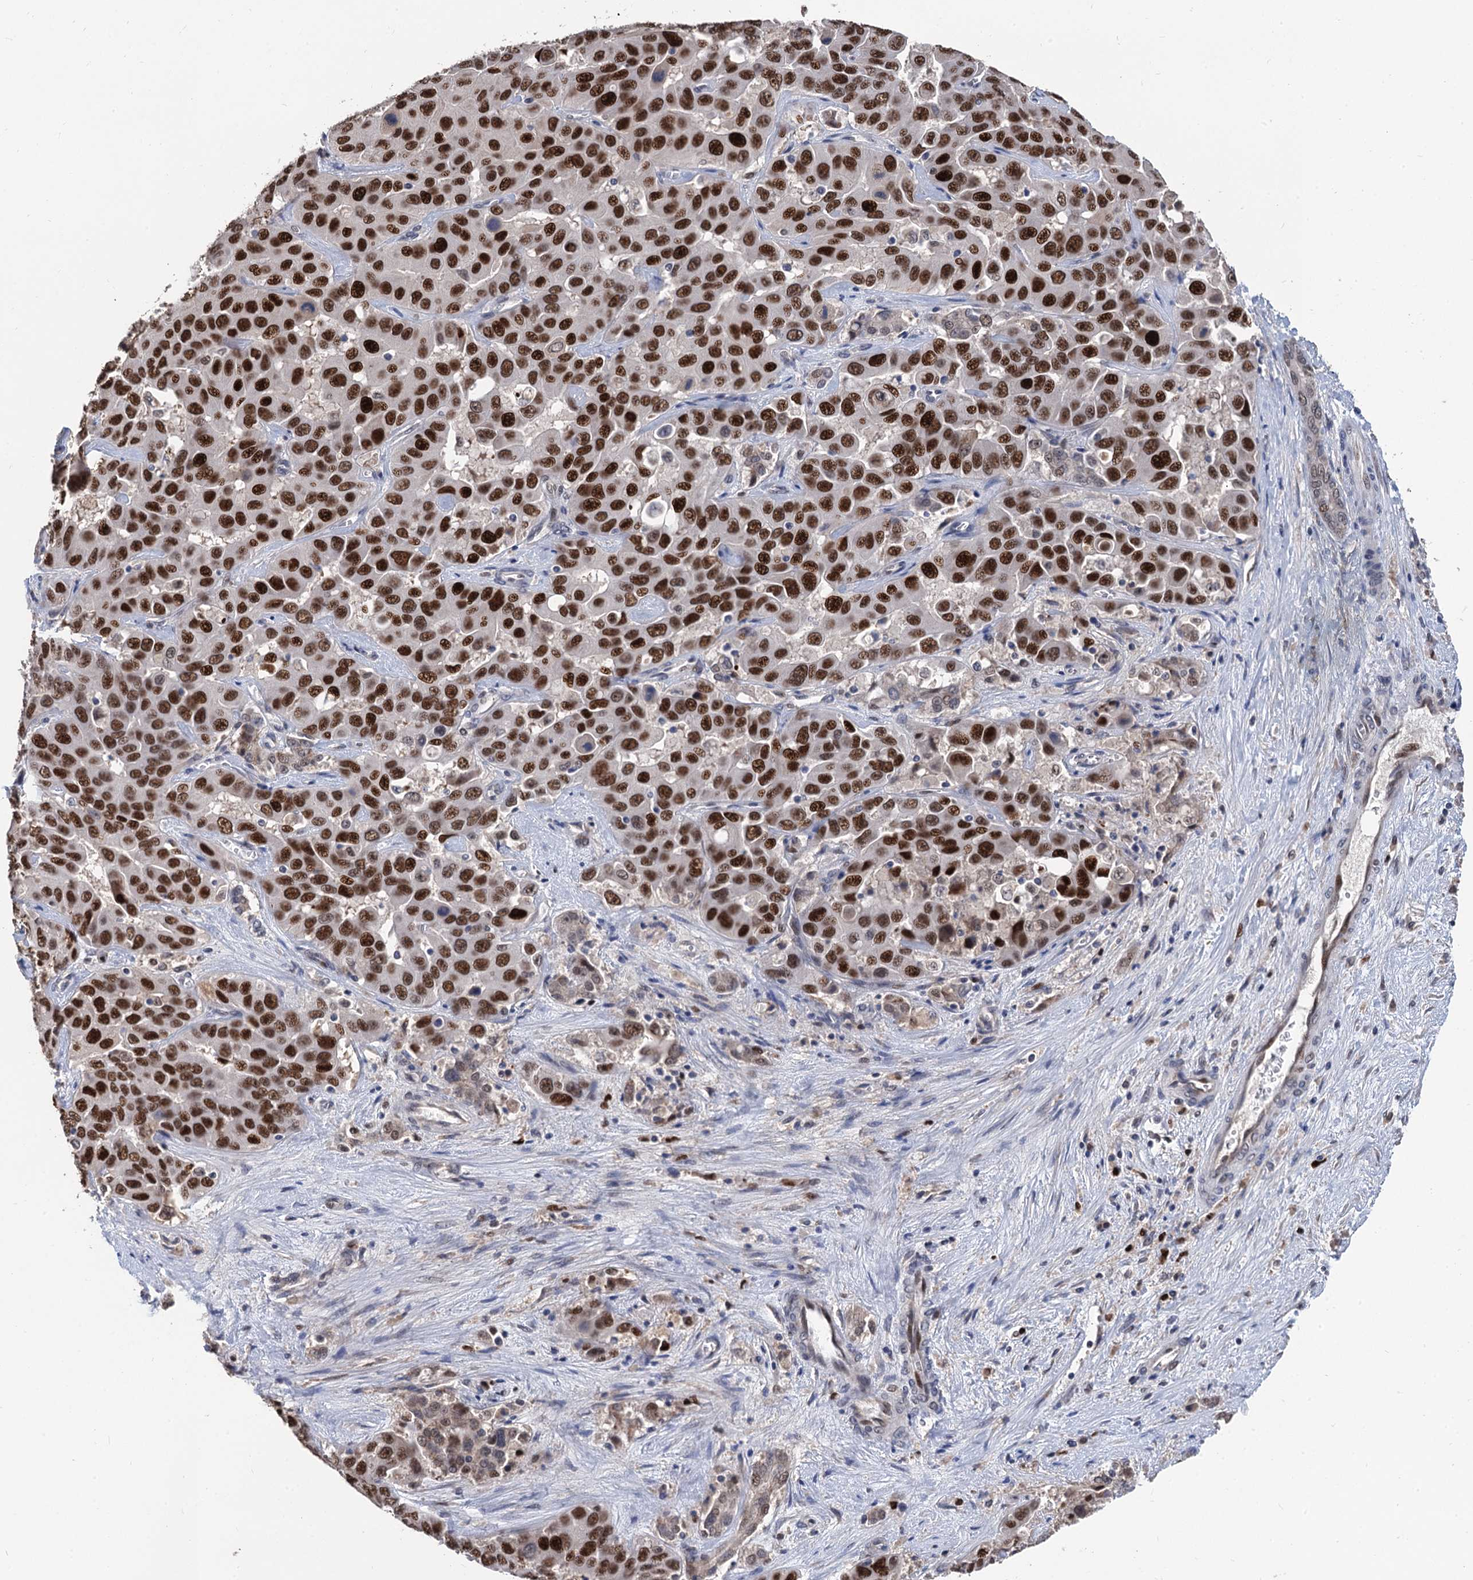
{"staining": {"intensity": "strong", "quantity": ">75%", "location": "nuclear"}, "tissue": "liver cancer", "cell_type": "Tumor cells", "image_type": "cancer", "snomed": [{"axis": "morphology", "description": "Cholangiocarcinoma"}, {"axis": "topography", "description": "Liver"}], "caption": "DAB (3,3'-diaminobenzidine) immunohistochemical staining of cholangiocarcinoma (liver) reveals strong nuclear protein staining in about >75% of tumor cells.", "gene": "TSEN34", "patient": {"sex": "female", "age": 52}}